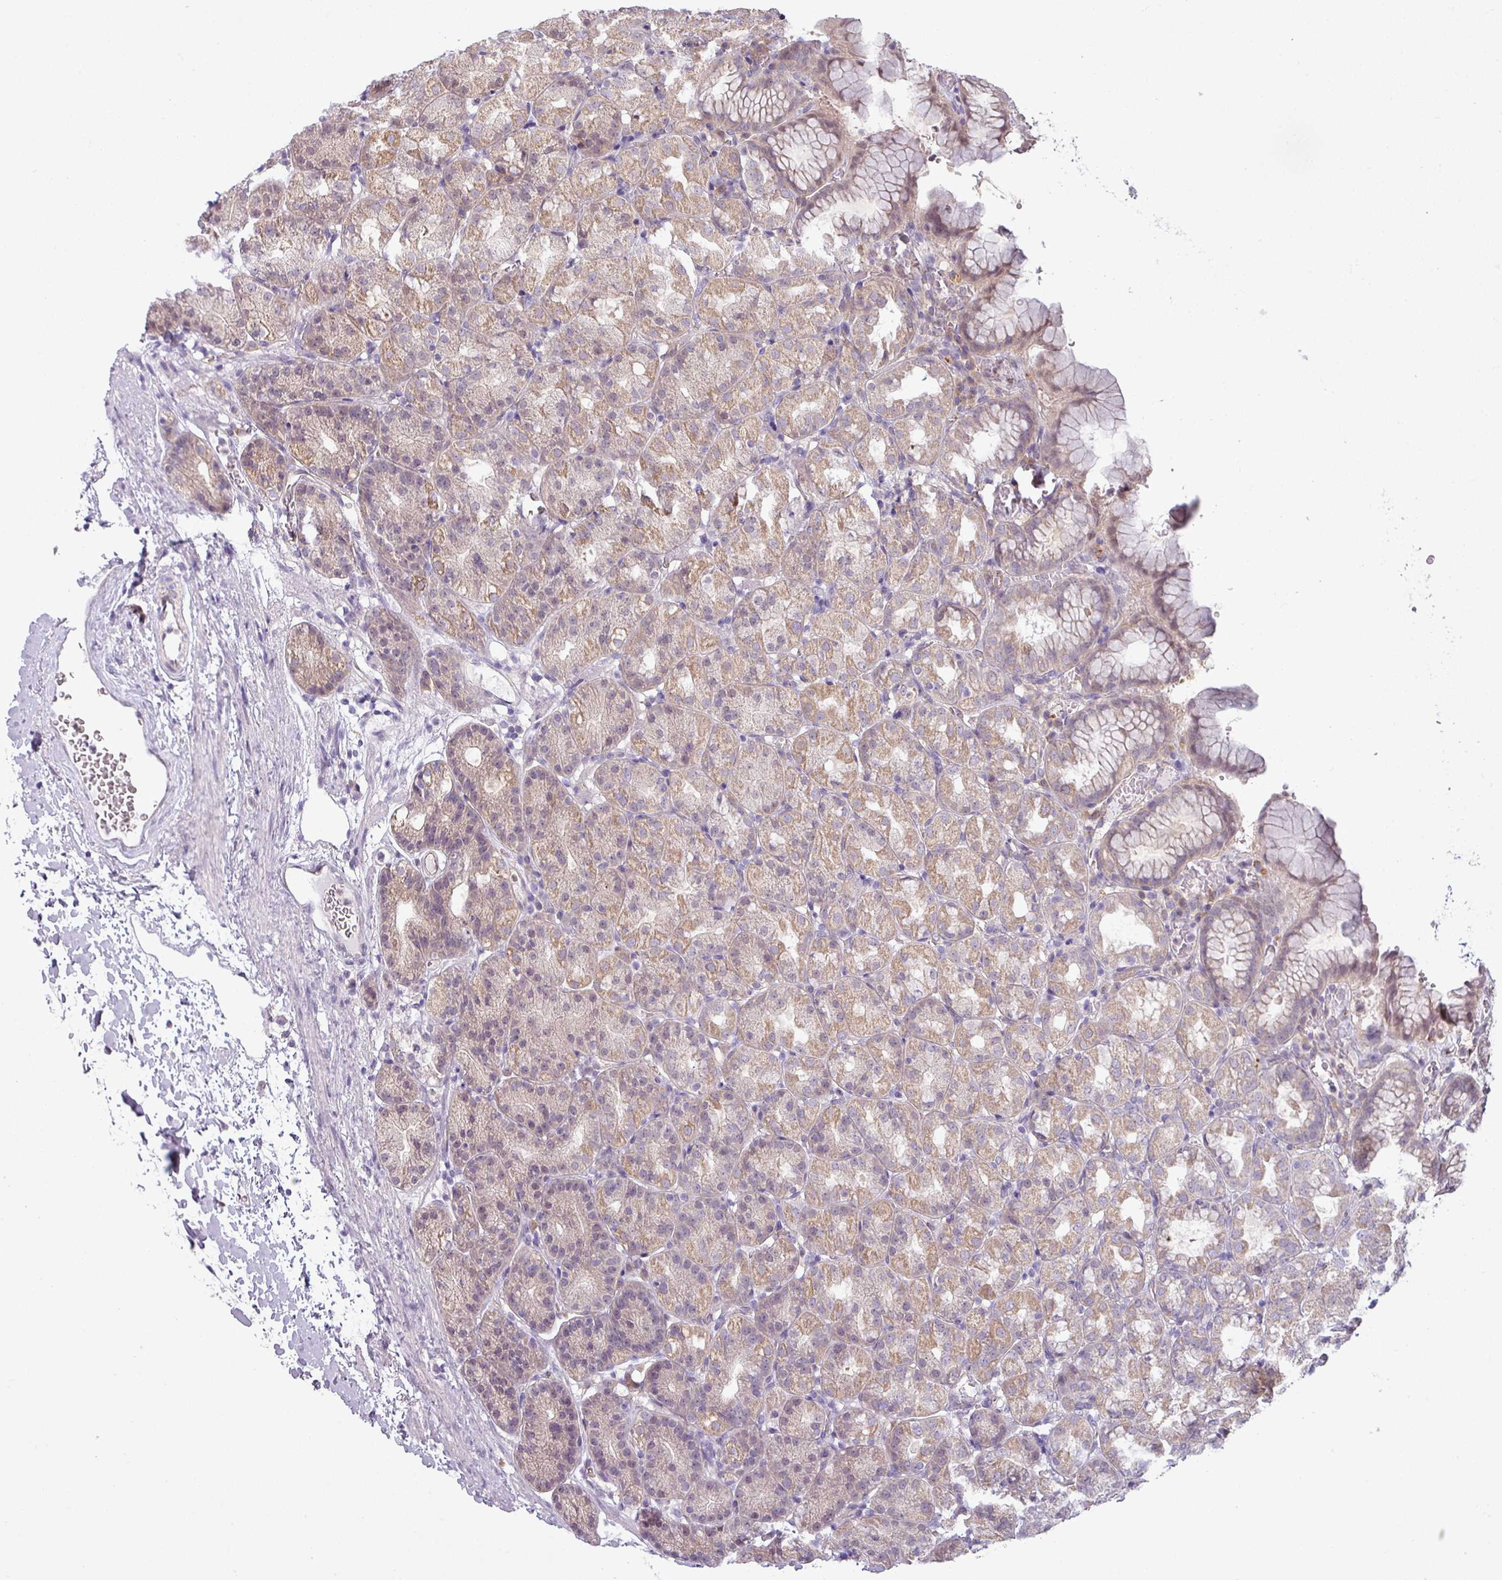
{"staining": {"intensity": "weak", "quantity": ">75%", "location": "cytoplasmic/membranous,nuclear"}, "tissue": "stomach", "cell_type": "Glandular cells", "image_type": "normal", "snomed": [{"axis": "morphology", "description": "Normal tissue, NOS"}, {"axis": "topography", "description": "Stomach, upper"}], "caption": "IHC (DAB (3,3'-diaminobenzidine)) staining of benign stomach reveals weak cytoplasmic/membranous,nuclear protein staining in about >75% of glandular cells.", "gene": "CCDC144A", "patient": {"sex": "female", "age": 81}}